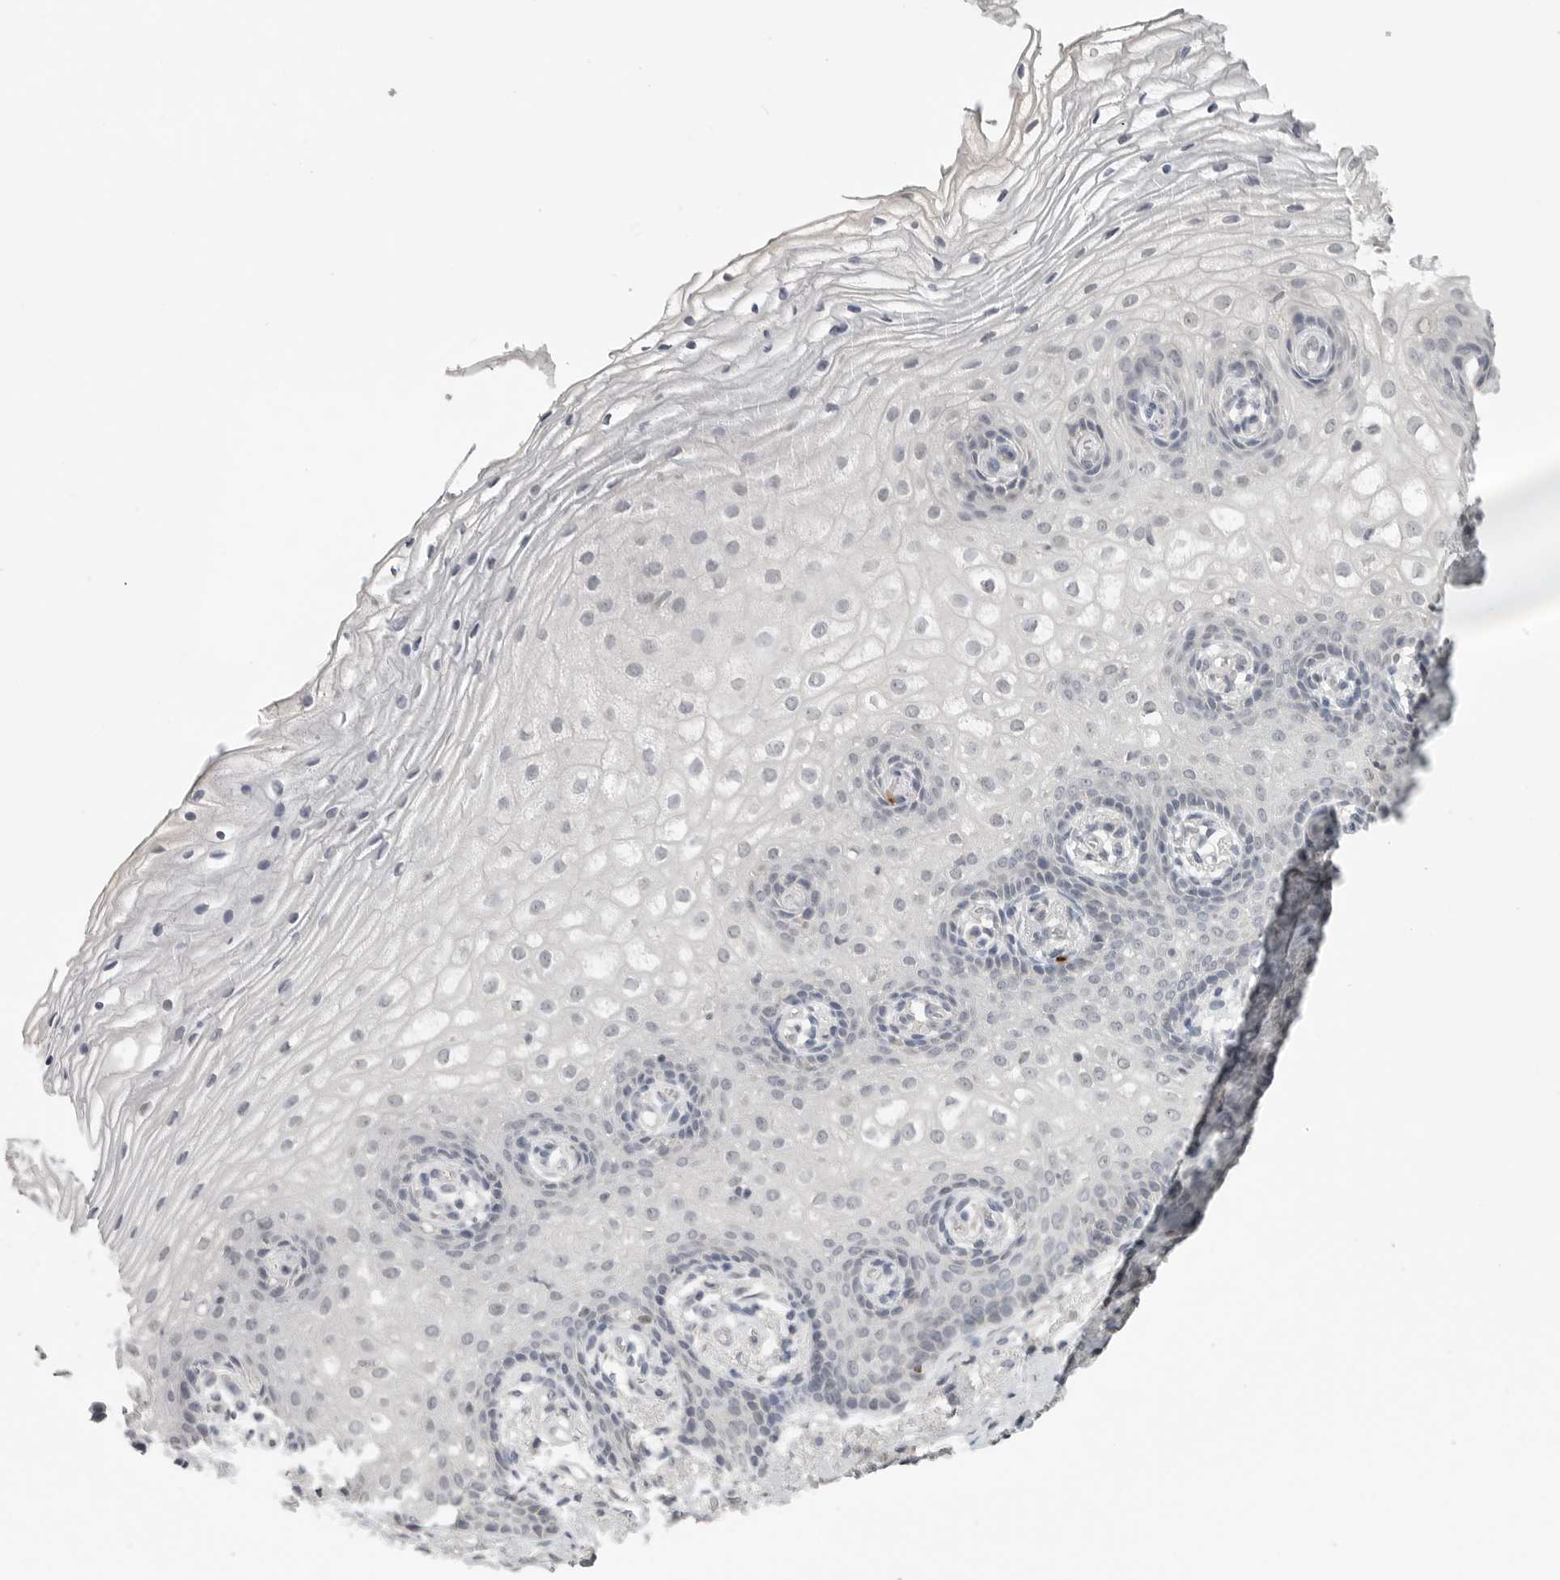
{"staining": {"intensity": "negative", "quantity": "none", "location": "none"}, "tissue": "vagina", "cell_type": "Squamous epithelial cells", "image_type": "normal", "snomed": [{"axis": "morphology", "description": "Normal tissue, NOS"}, {"axis": "topography", "description": "Vagina"}], "caption": "The image shows no staining of squamous epithelial cells in benign vagina. (Brightfield microscopy of DAB immunohistochemistry (IHC) at high magnification).", "gene": "FOXP3", "patient": {"sex": "female", "age": 60}}